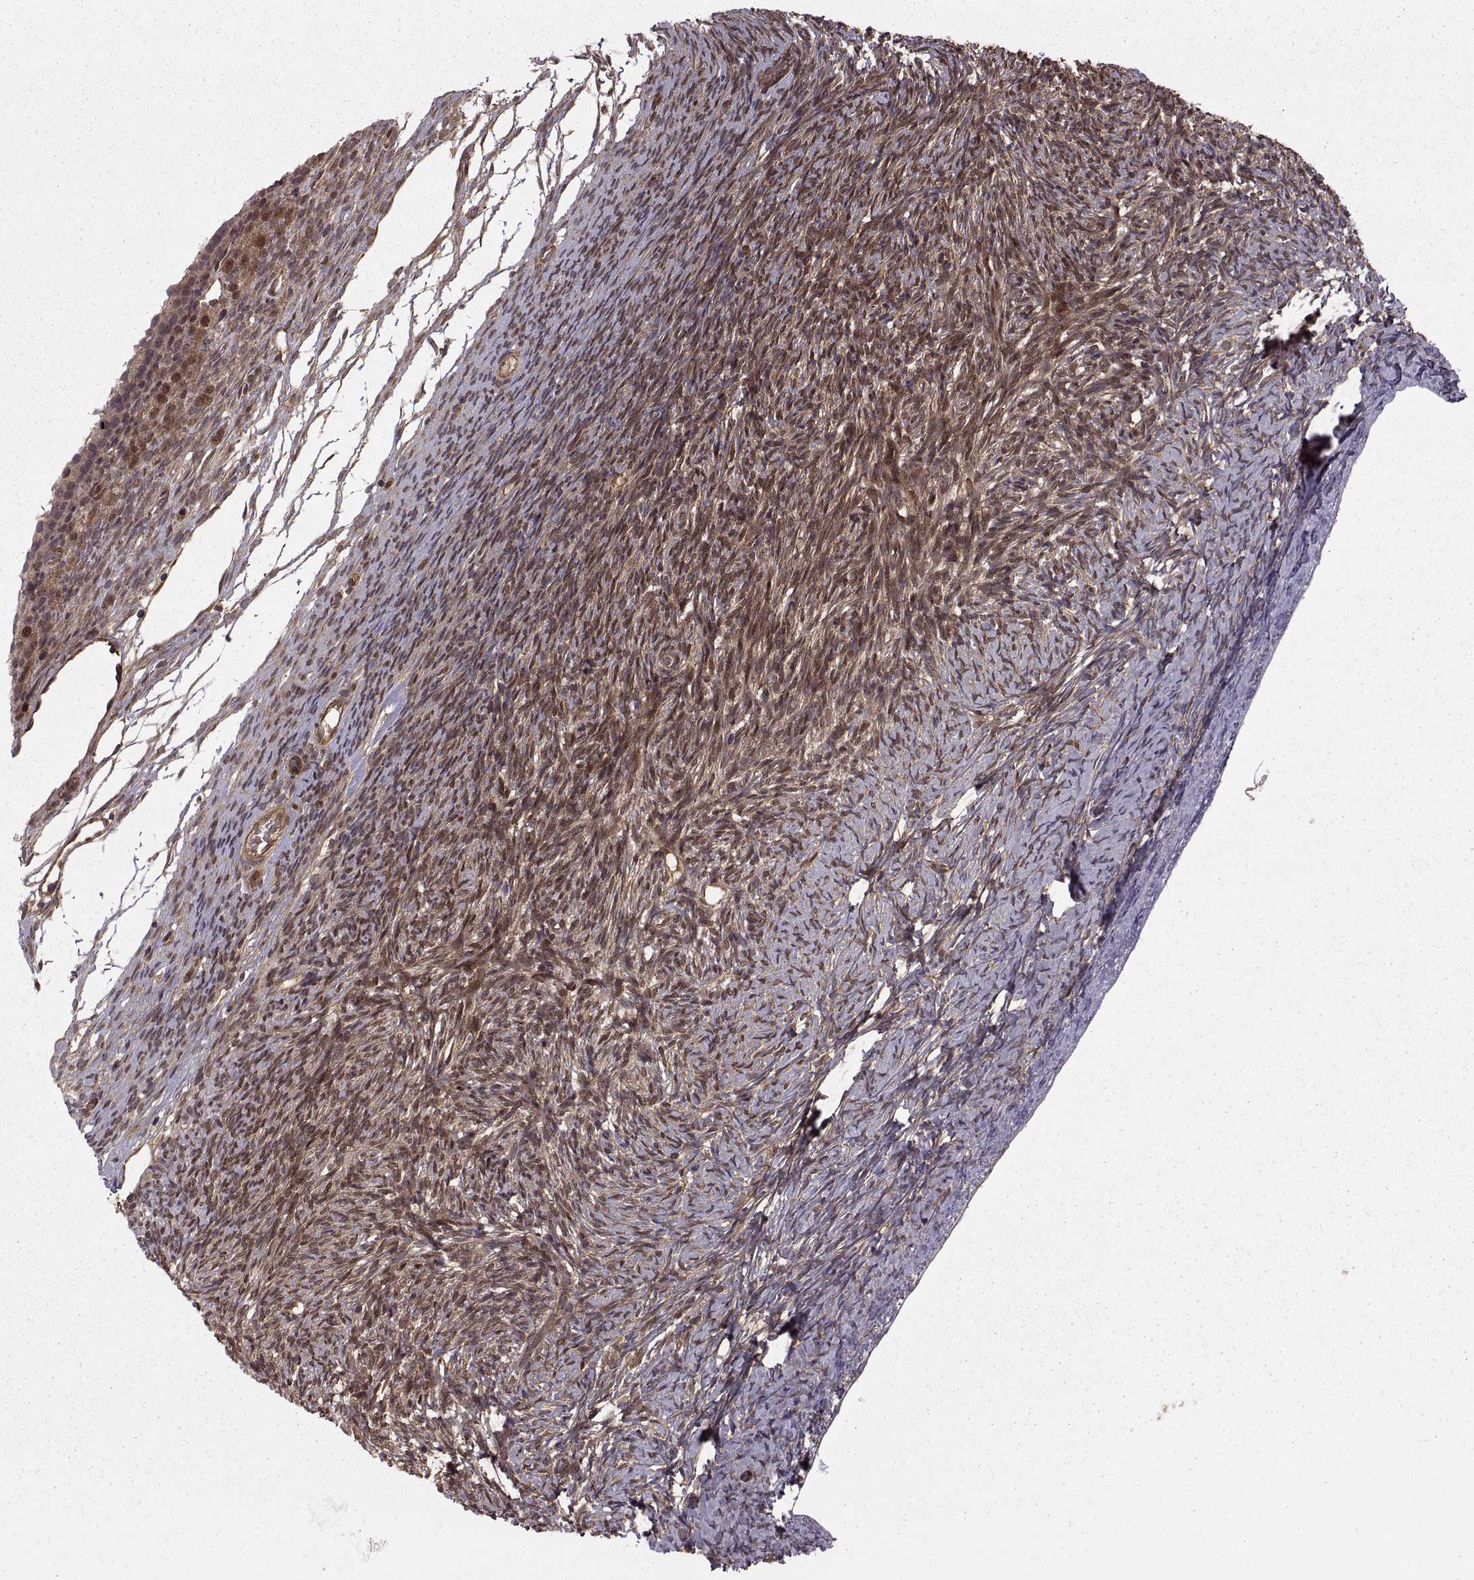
{"staining": {"intensity": "strong", "quantity": ">75%", "location": "cytoplasmic/membranous,nuclear"}, "tissue": "ovary", "cell_type": "Follicle cells", "image_type": "normal", "snomed": [{"axis": "morphology", "description": "Normal tissue, NOS"}, {"axis": "topography", "description": "Ovary"}], "caption": "Ovary stained with DAB immunohistochemistry shows high levels of strong cytoplasmic/membranous,nuclear expression in approximately >75% of follicle cells.", "gene": "DEDD", "patient": {"sex": "female", "age": 39}}